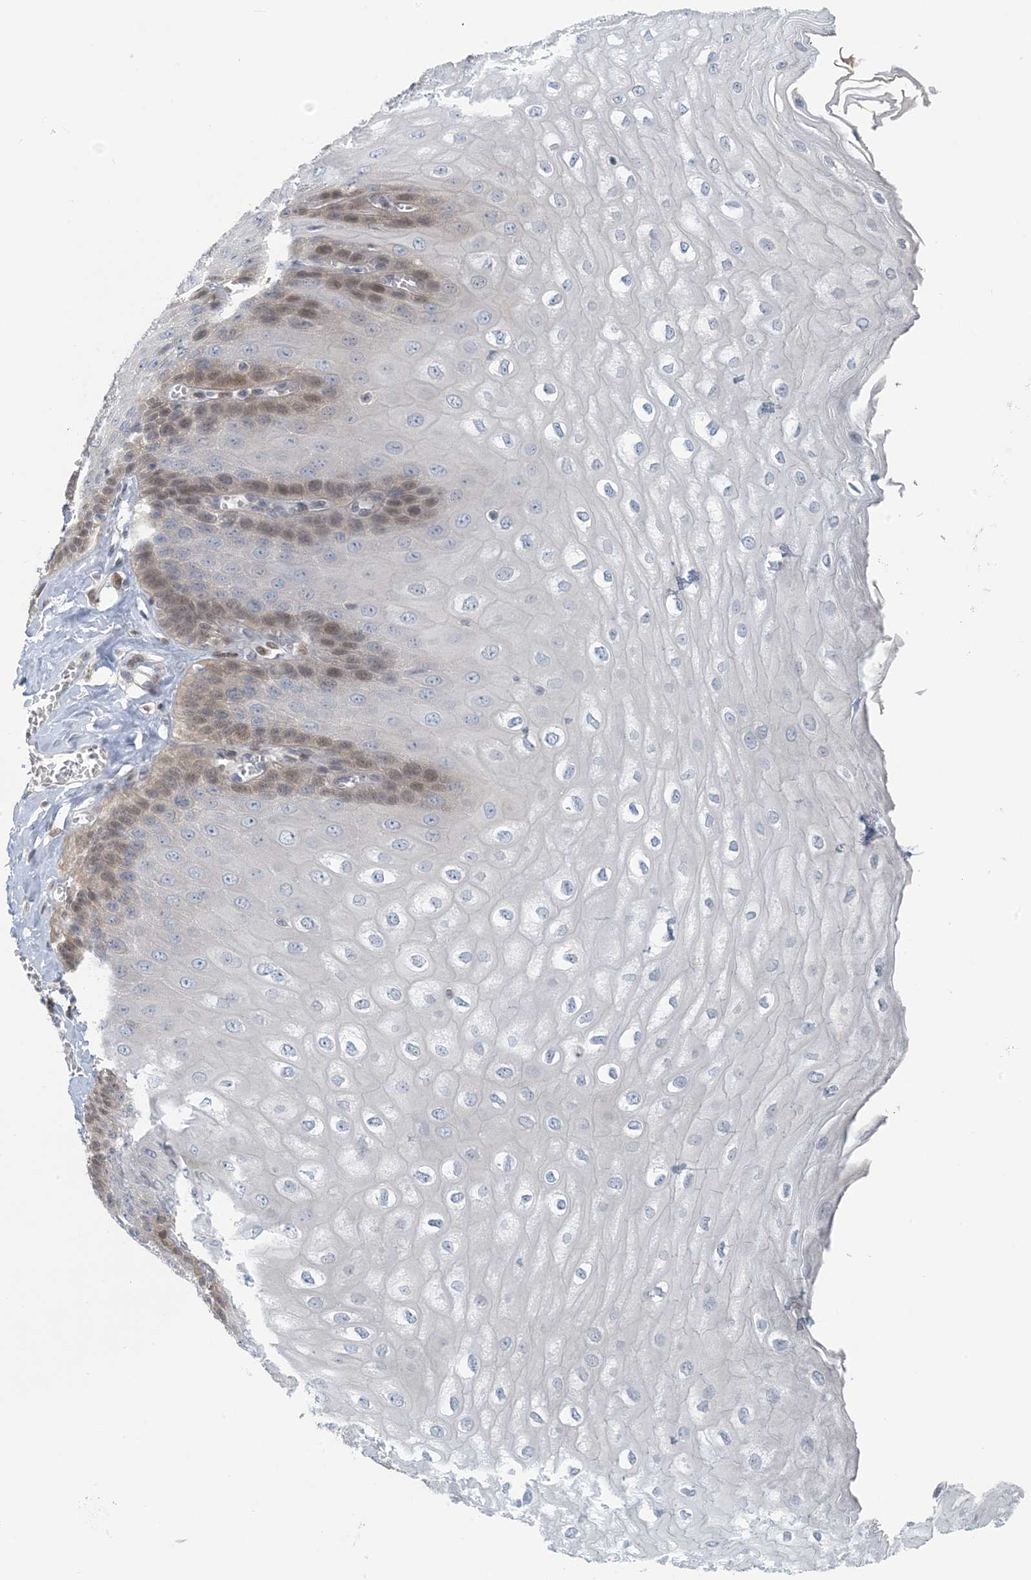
{"staining": {"intensity": "moderate", "quantity": "<25%", "location": "nuclear"}, "tissue": "esophagus", "cell_type": "Squamous epithelial cells", "image_type": "normal", "snomed": [{"axis": "morphology", "description": "Normal tissue, NOS"}, {"axis": "topography", "description": "Esophagus"}], "caption": "Immunohistochemical staining of benign human esophagus reveals low levels of moderate nuclear expression in about <25% of squamous epithelial cells. (DAB = brown stain, brightfield microscopy at high magnification).", "gene": "ZC3H12A", "patient": {"sex": "male", "age": 60}}